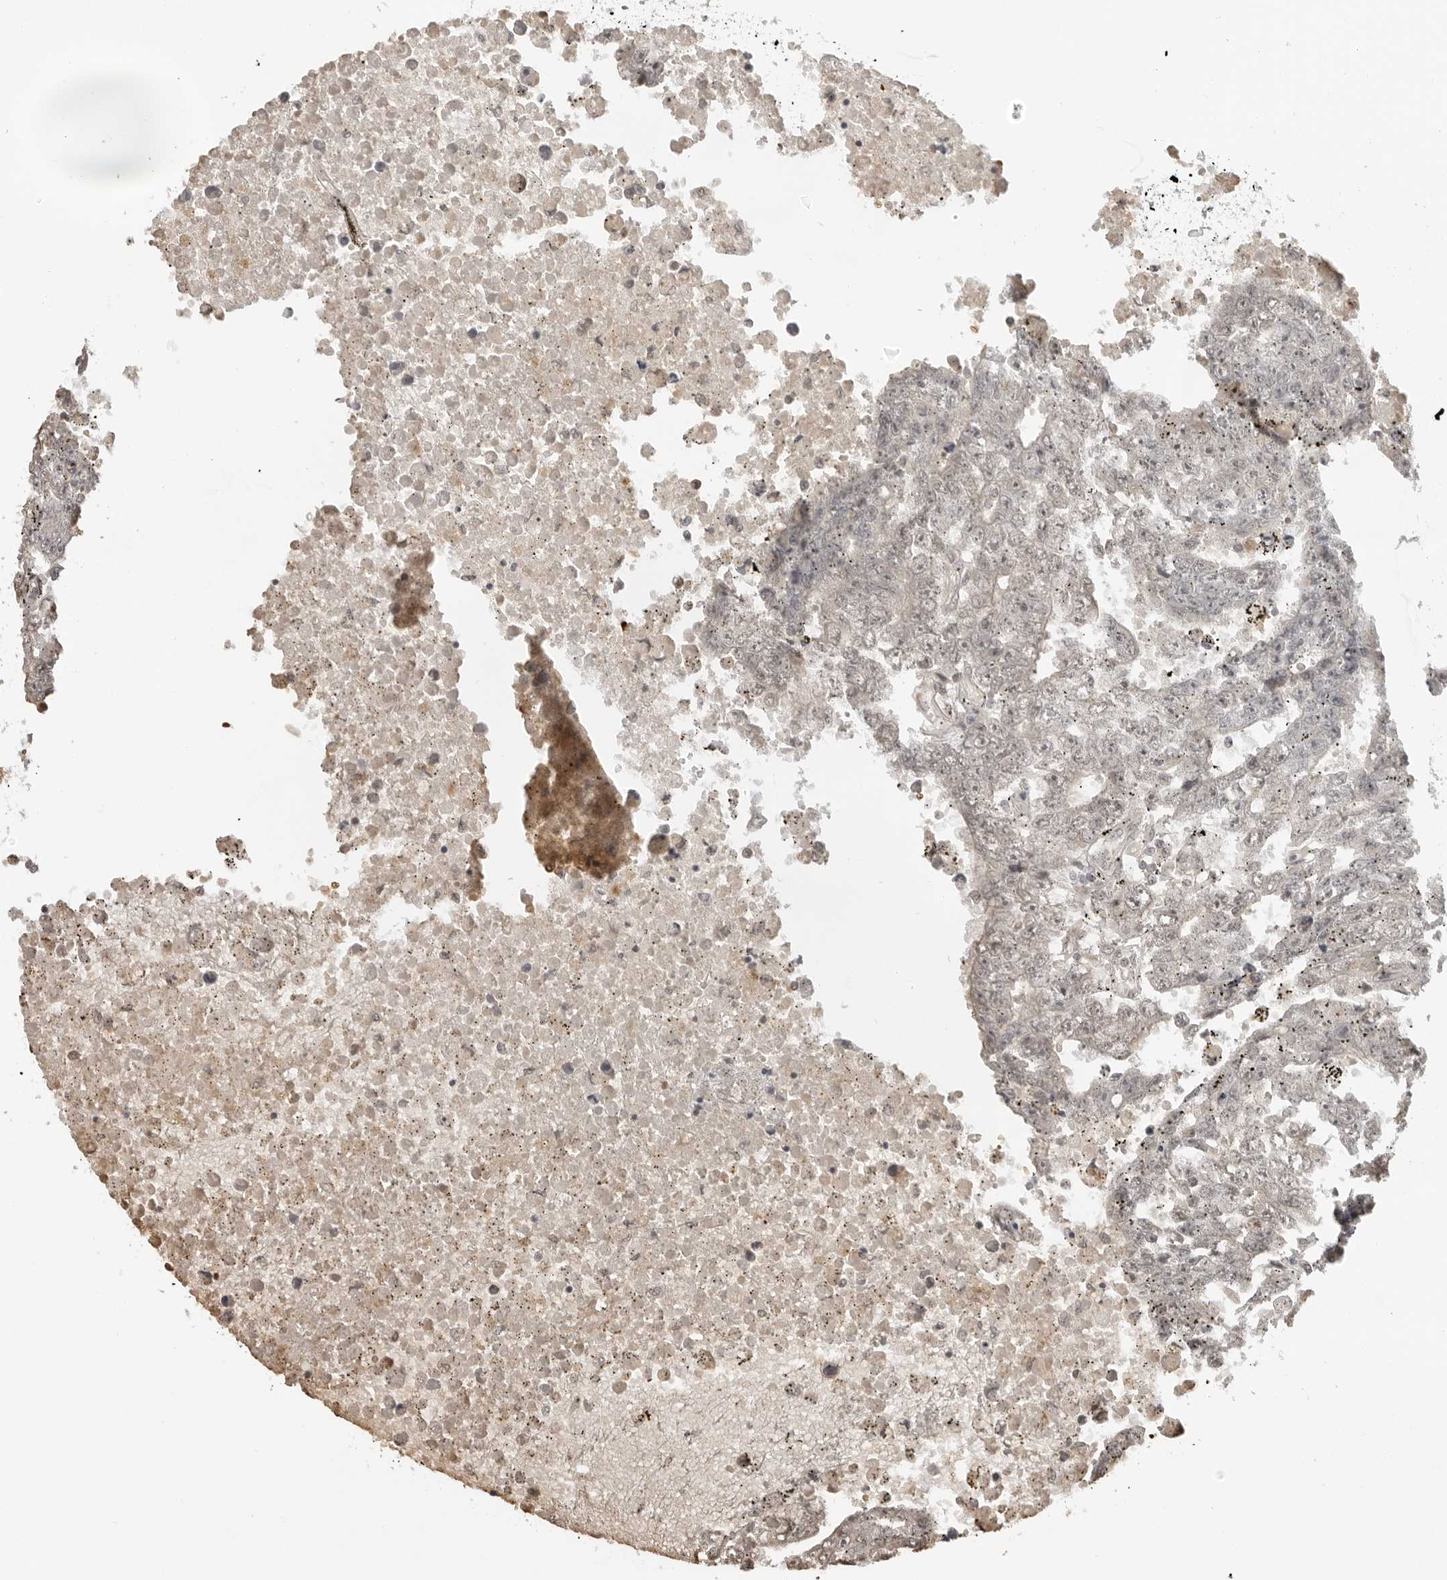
{"staining": {"intensity": "negative", "quantity": "none", "location": "none"}, "tissue": "testis cancer", "cell_type": "Tumor cells", "image_type": "cancer", "snomed": [{"axis": "morphology", "description": "Carcinoma, Embryonal, NOS"}, {"axis": "topography", "description": "Testis"}], "caption": "Immunohistochemistry (IHC) histopathology image of neoplastic tissue: testis embryonal carcinoma stained with DAB (3,3'-diaminobenzidine) exhibits no significant protein staining in tumor cells.", "gene": "SUGCT", "patient": {"sex": "male", "age": 25}}